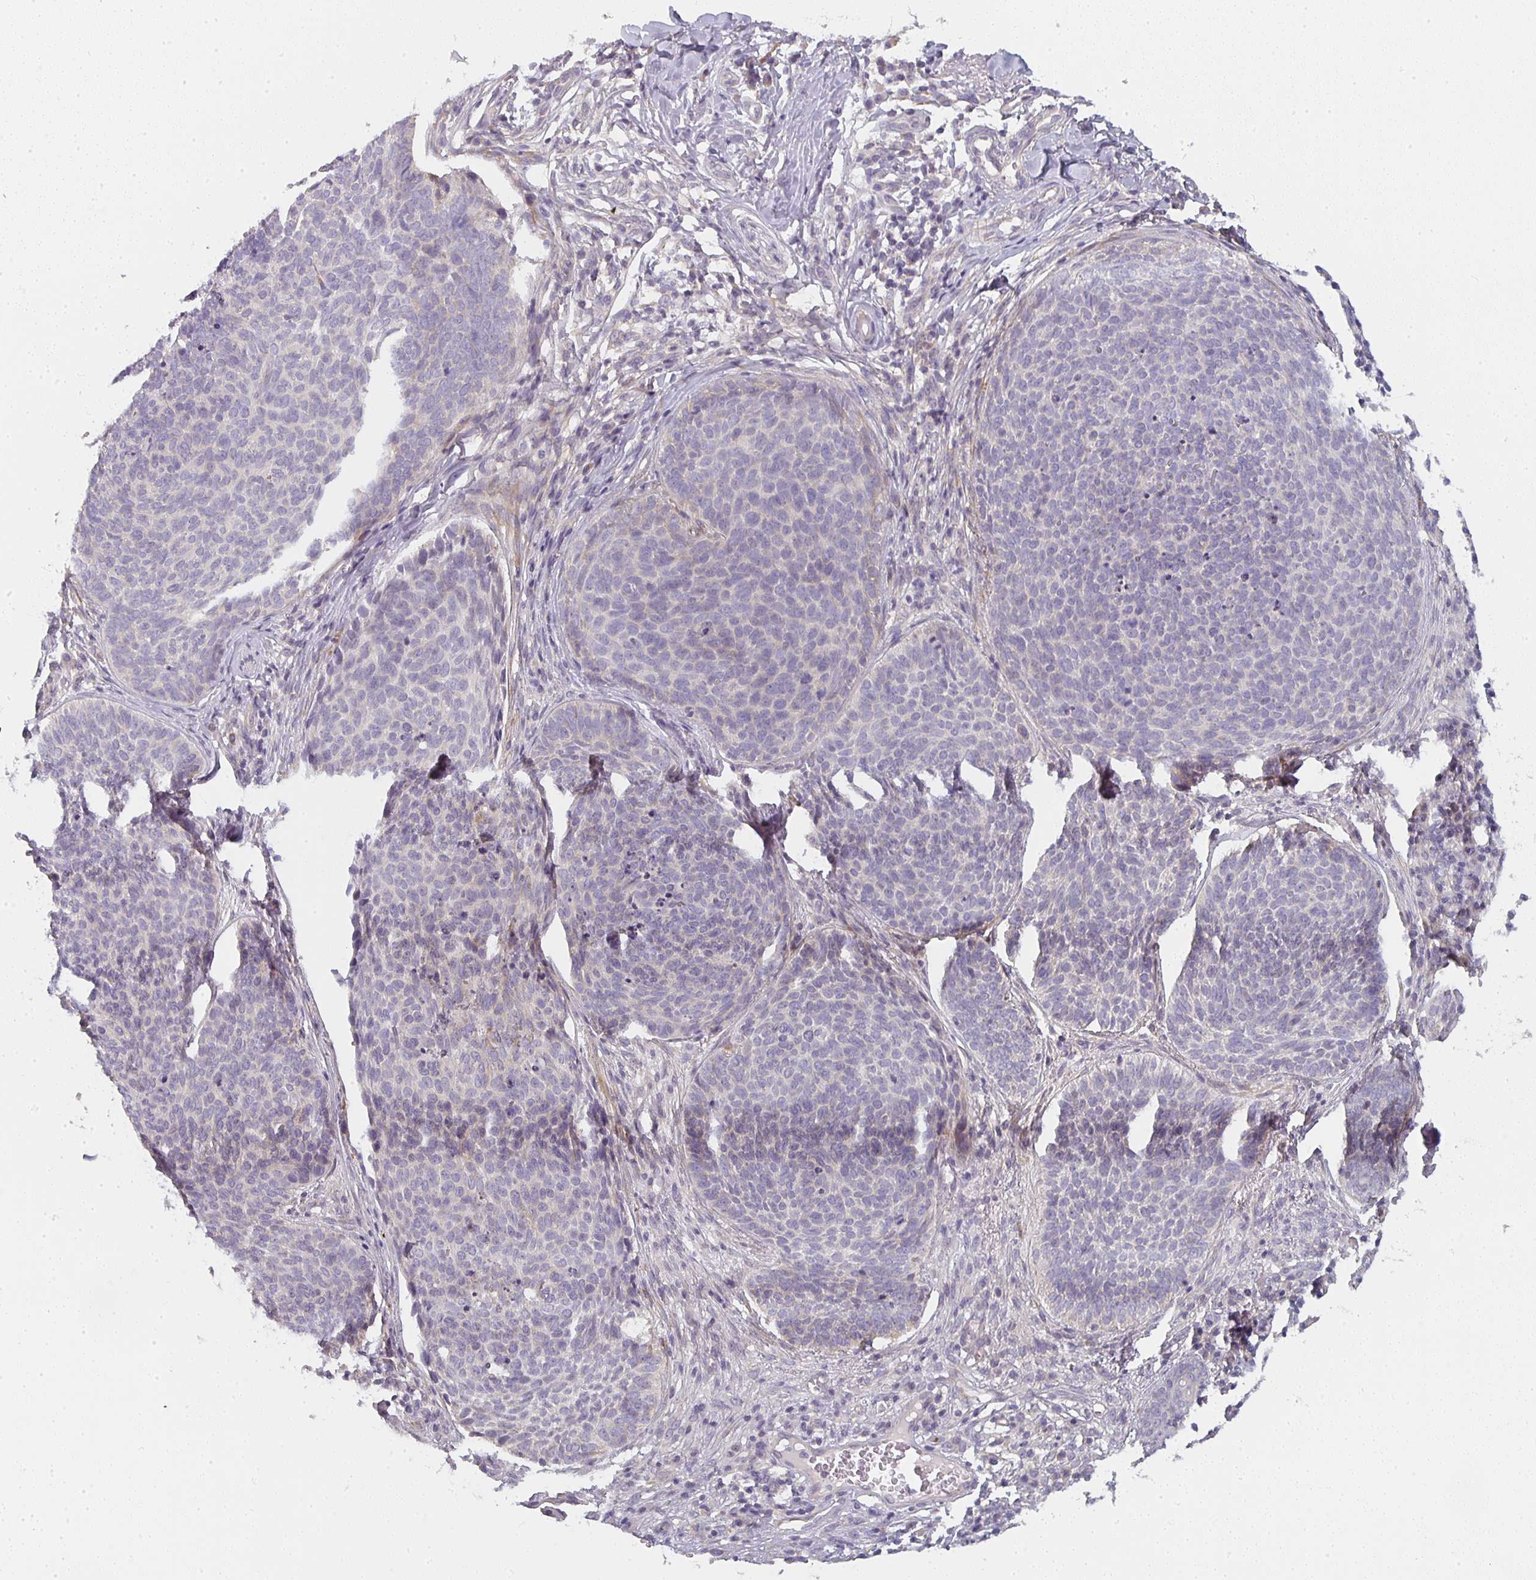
{"staining": {"intensity": "negative", "quantity": "none", "location": "none"}, "tissue": "skin cancer", "cell_type": "Tumor cells", "image_type": "cancer", "snomed": [{"axis": "morphology", "description": "Basal cell carcinoma"}, {"axis": "topography", "description": "Skin"}, {"axis": "topography", "description": "Skin of face"}], "caption": "Skin cancer (basal cell carcinoma) was stained to show a protein in brown. There is no significant expression in tumor cells.", "gene": "CTHRC1", "patient": {"sex": "male", "age": 56}}